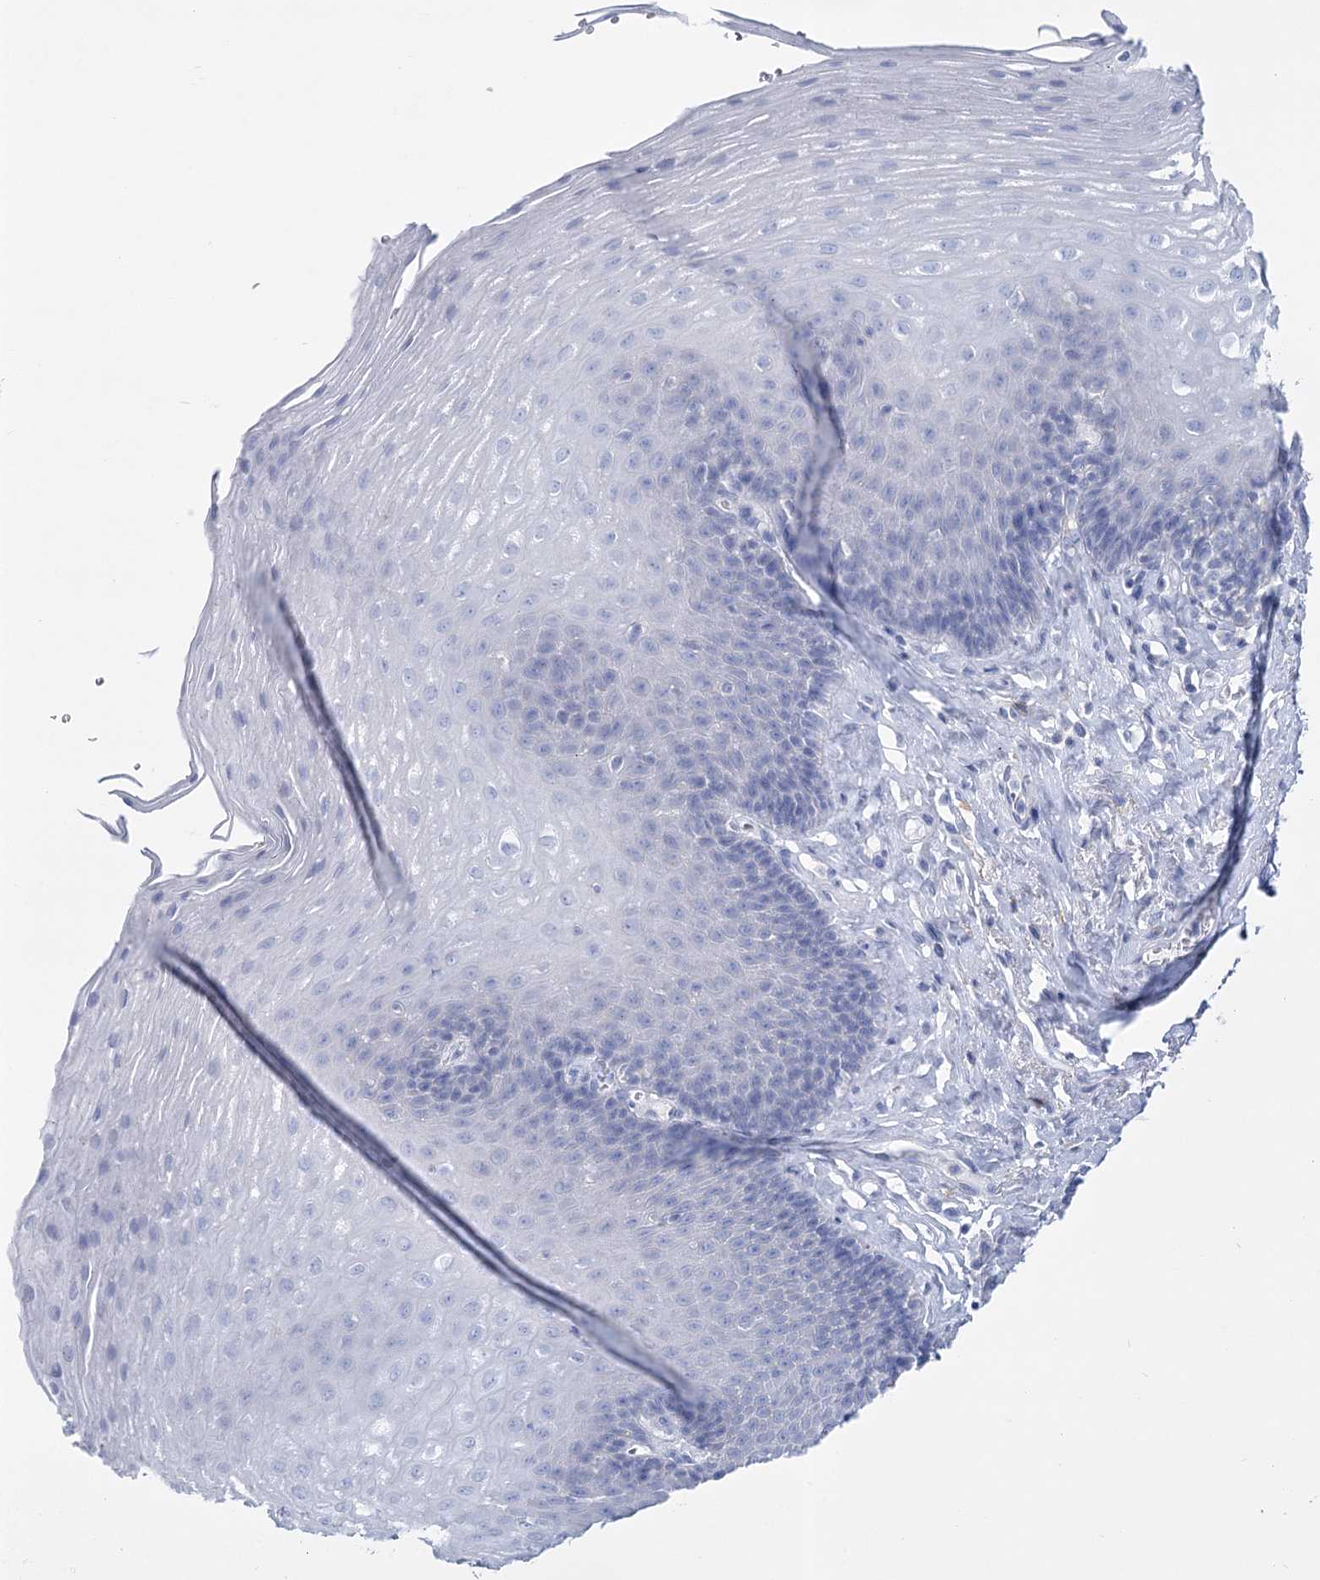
{"staining": {"intensity": "negative", "quantity": "none", "location": "none"}, "tissue": "esophagus", "cell_type": "Squamous epithelial cells", "image_type": "normal", "snomed": [{"axis": "morphology", "description": "Normal tissue, NOS"}, {"axis": "topography", "description": "Esophagus"}], "caption": "This is an immunohistochemistry (IHC) image of normal human esophagus. There is no staining in squamous epithelial cells.", "gene": "PCDHA1", "patient": {"sex": "female", "age": 66}}